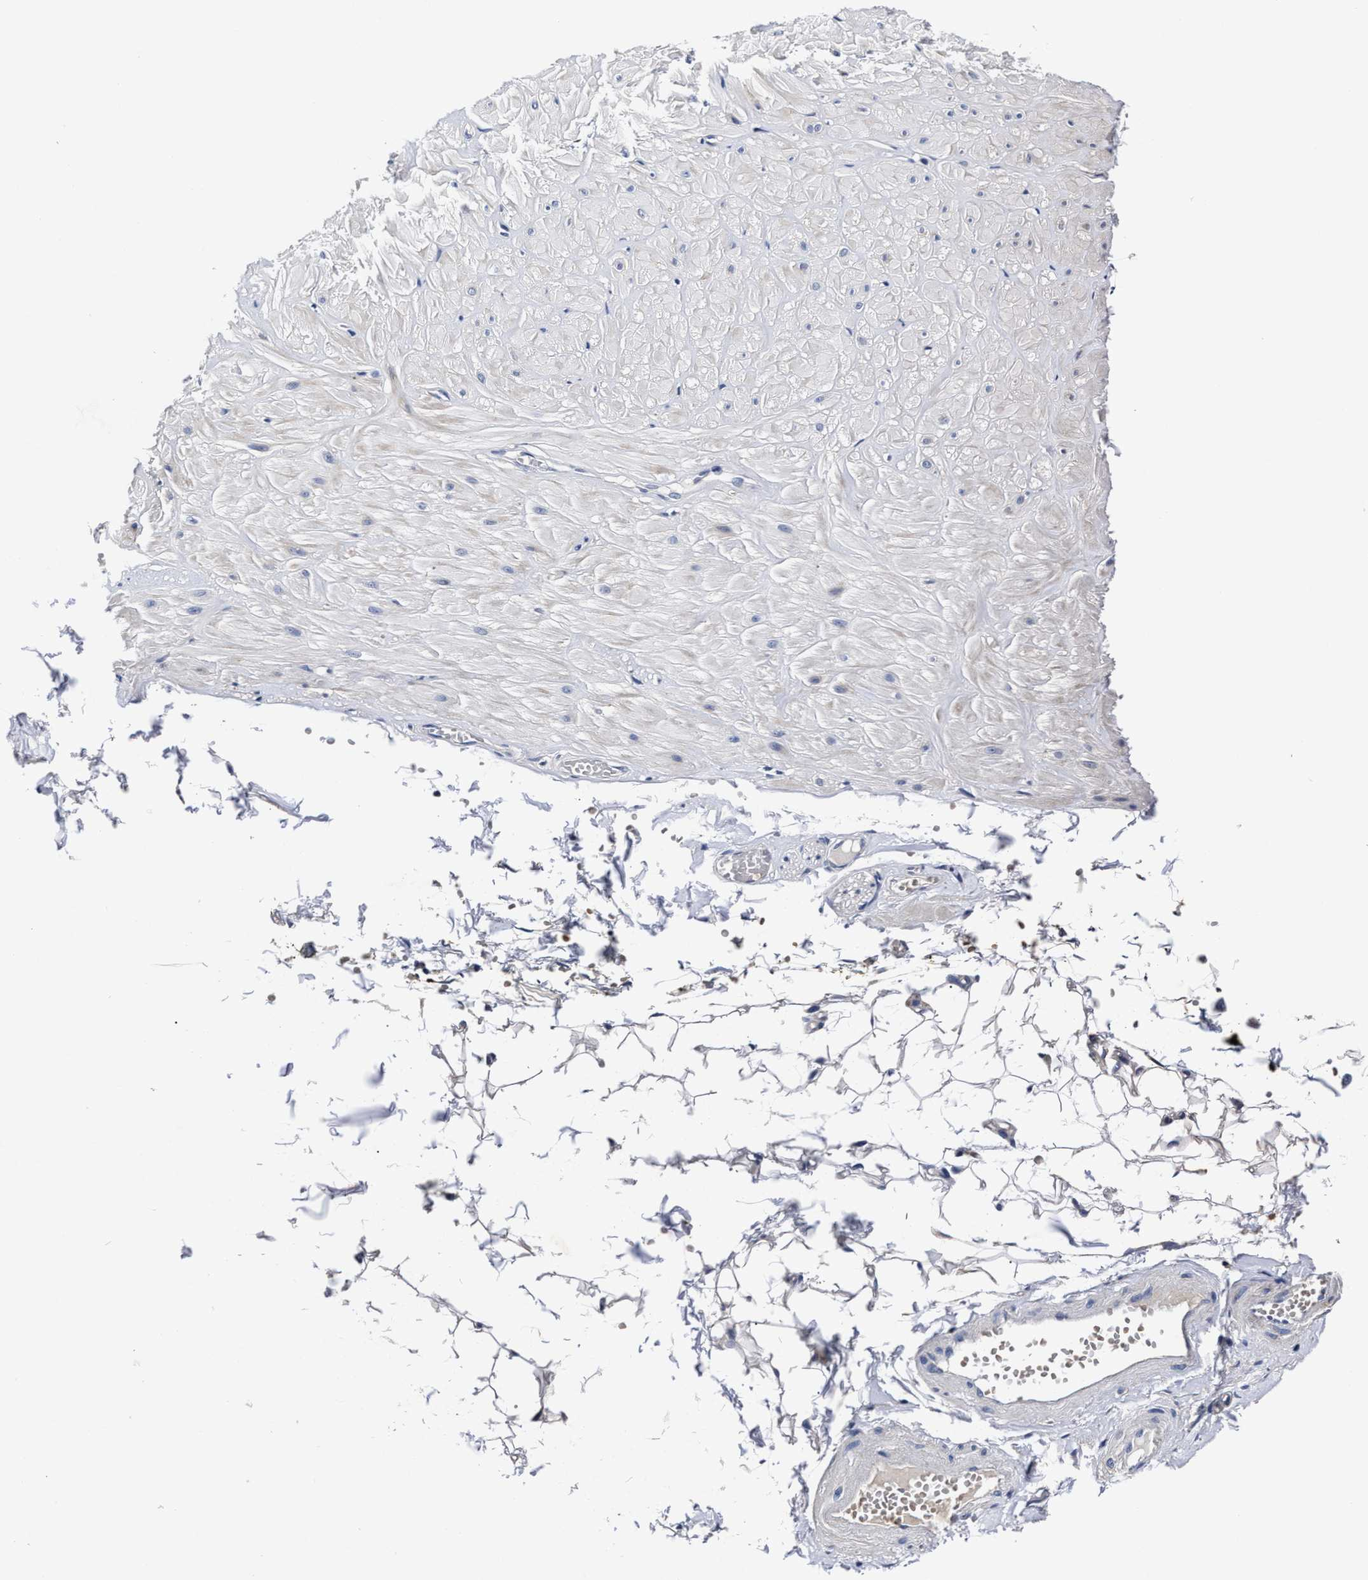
{"staining": {"intensity": "negative", "quantity": "none", "location": "none"}, "tissue": "adipose tissue", "cell_type": "Adipocytes", "image_type": "normal", "snomed": [{"axis": "morphology", "description": "Normal tissue, NOS"}, {"axis": "topography", "description": "Adipose tissue"}, {"axis": "topography", "description": "Vascular tissue"}, {"axis": "topography", "description": "Peripheral nerve tissue"}], "caption": "Immunohistochemistry (IHC) micrograph of normal adipose tissue: human adipose tissue stained with DAB (3,3'-diaminobenzidine) displays no significant protein staining in adipocytes. The staining was performed using DAB to visualize the protein expression in brown, while the nuclei were stained in blue with hematoxylin (Magnification: 20x).", "gene": "OLFML2A", "patient": {"sex": "male", "age": 25}}